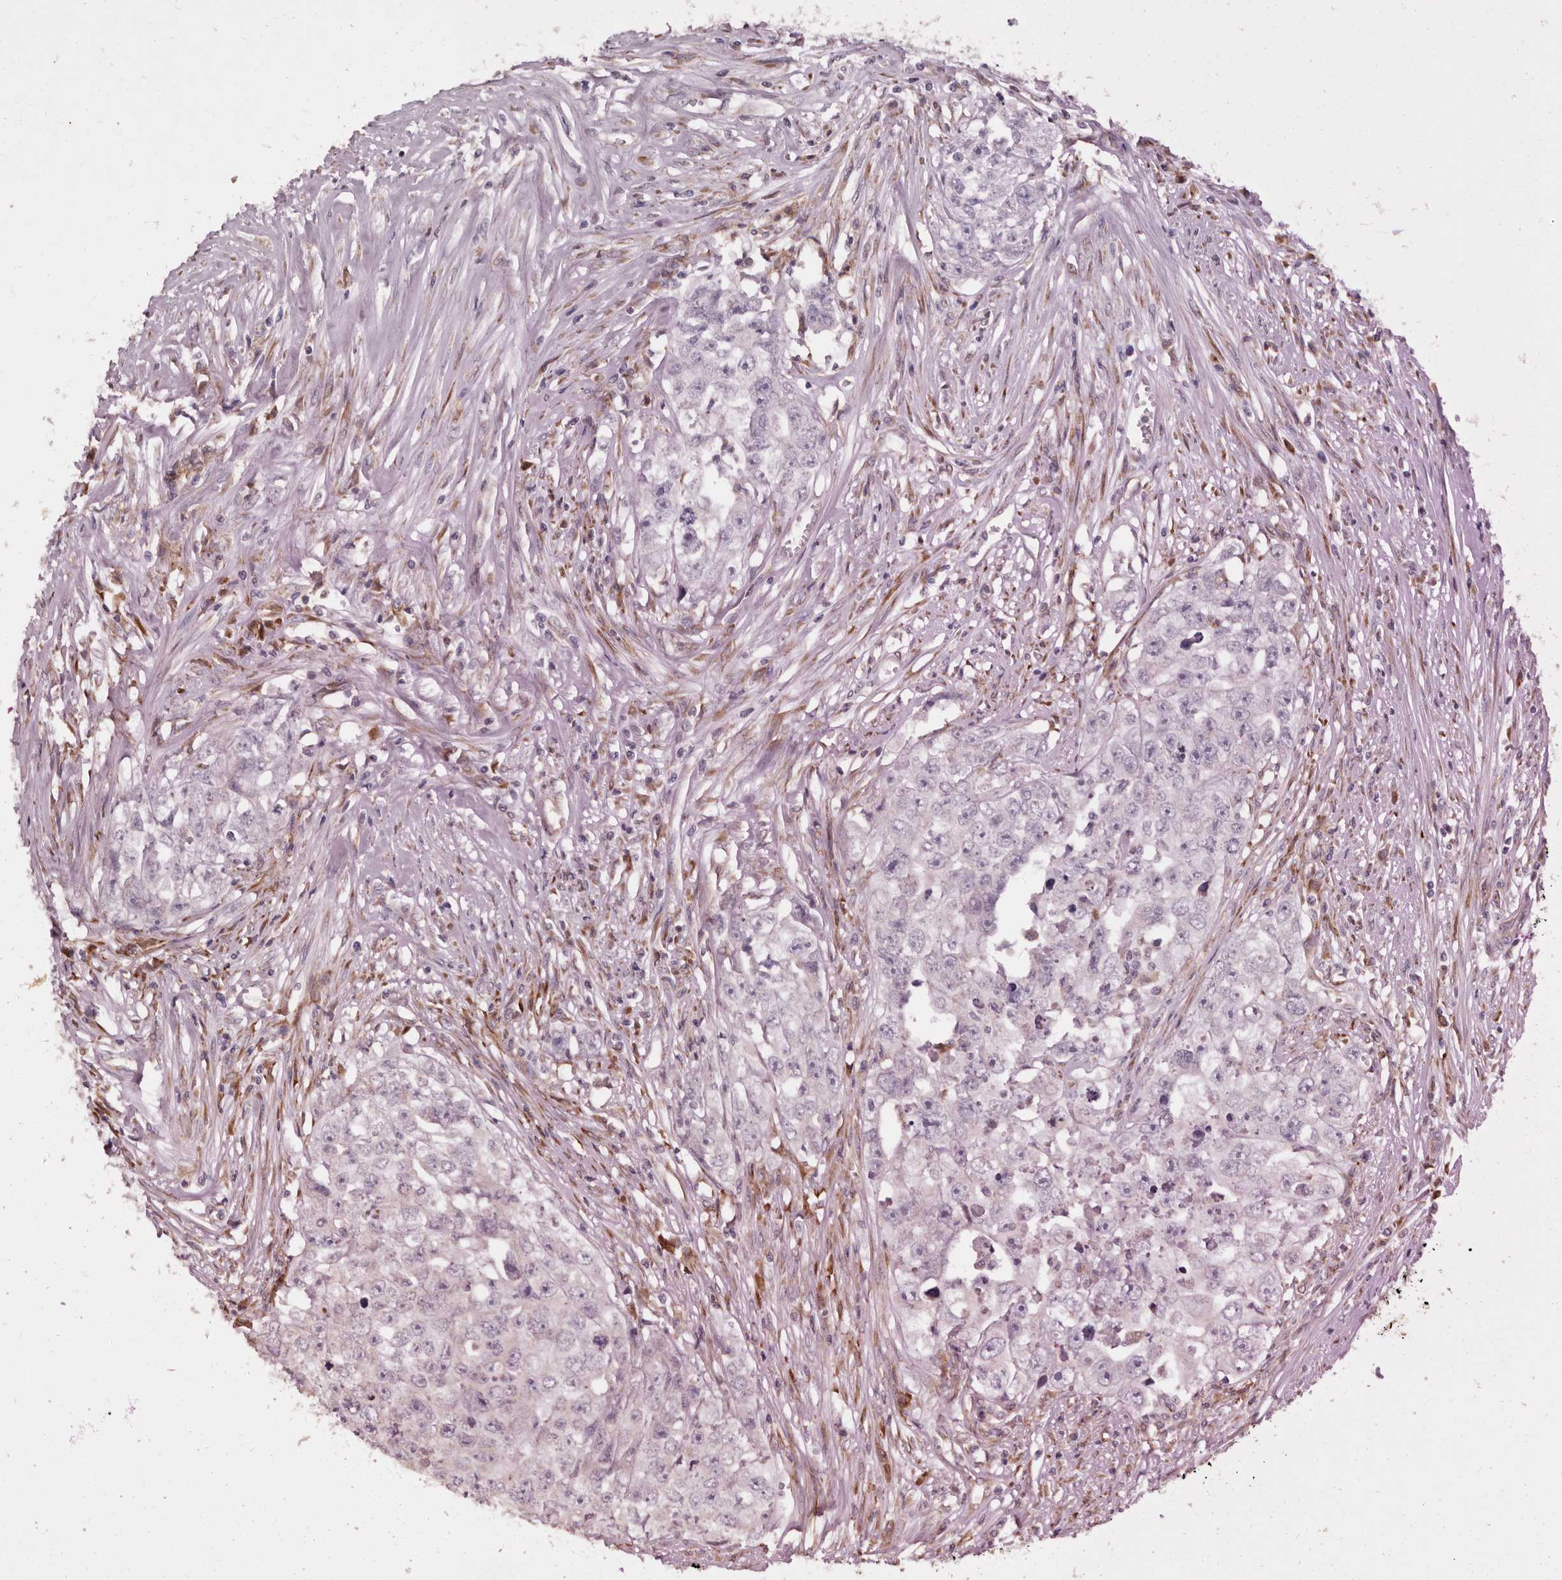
{"staining": {"intensity": "negative", "quantity": "none", "location": "none"}, "tissue": "testis cancer", "cell_type": "Tumor cells", "image_type": "cancer", "snomed": [{"axis": "morphology", "description": "Seminoma, NOS"}, {"axis": "morphology", "description": "Carcinoma, Embryonal, NOS"}, {"axis": "topography", "description": "Testis"}], "caption": "Immunohistochemistry of seminoma (testis) exhibits no positivity in tumor cells.", "gene": "PIGX", "patient": {"sex": "male", "age": 43}}